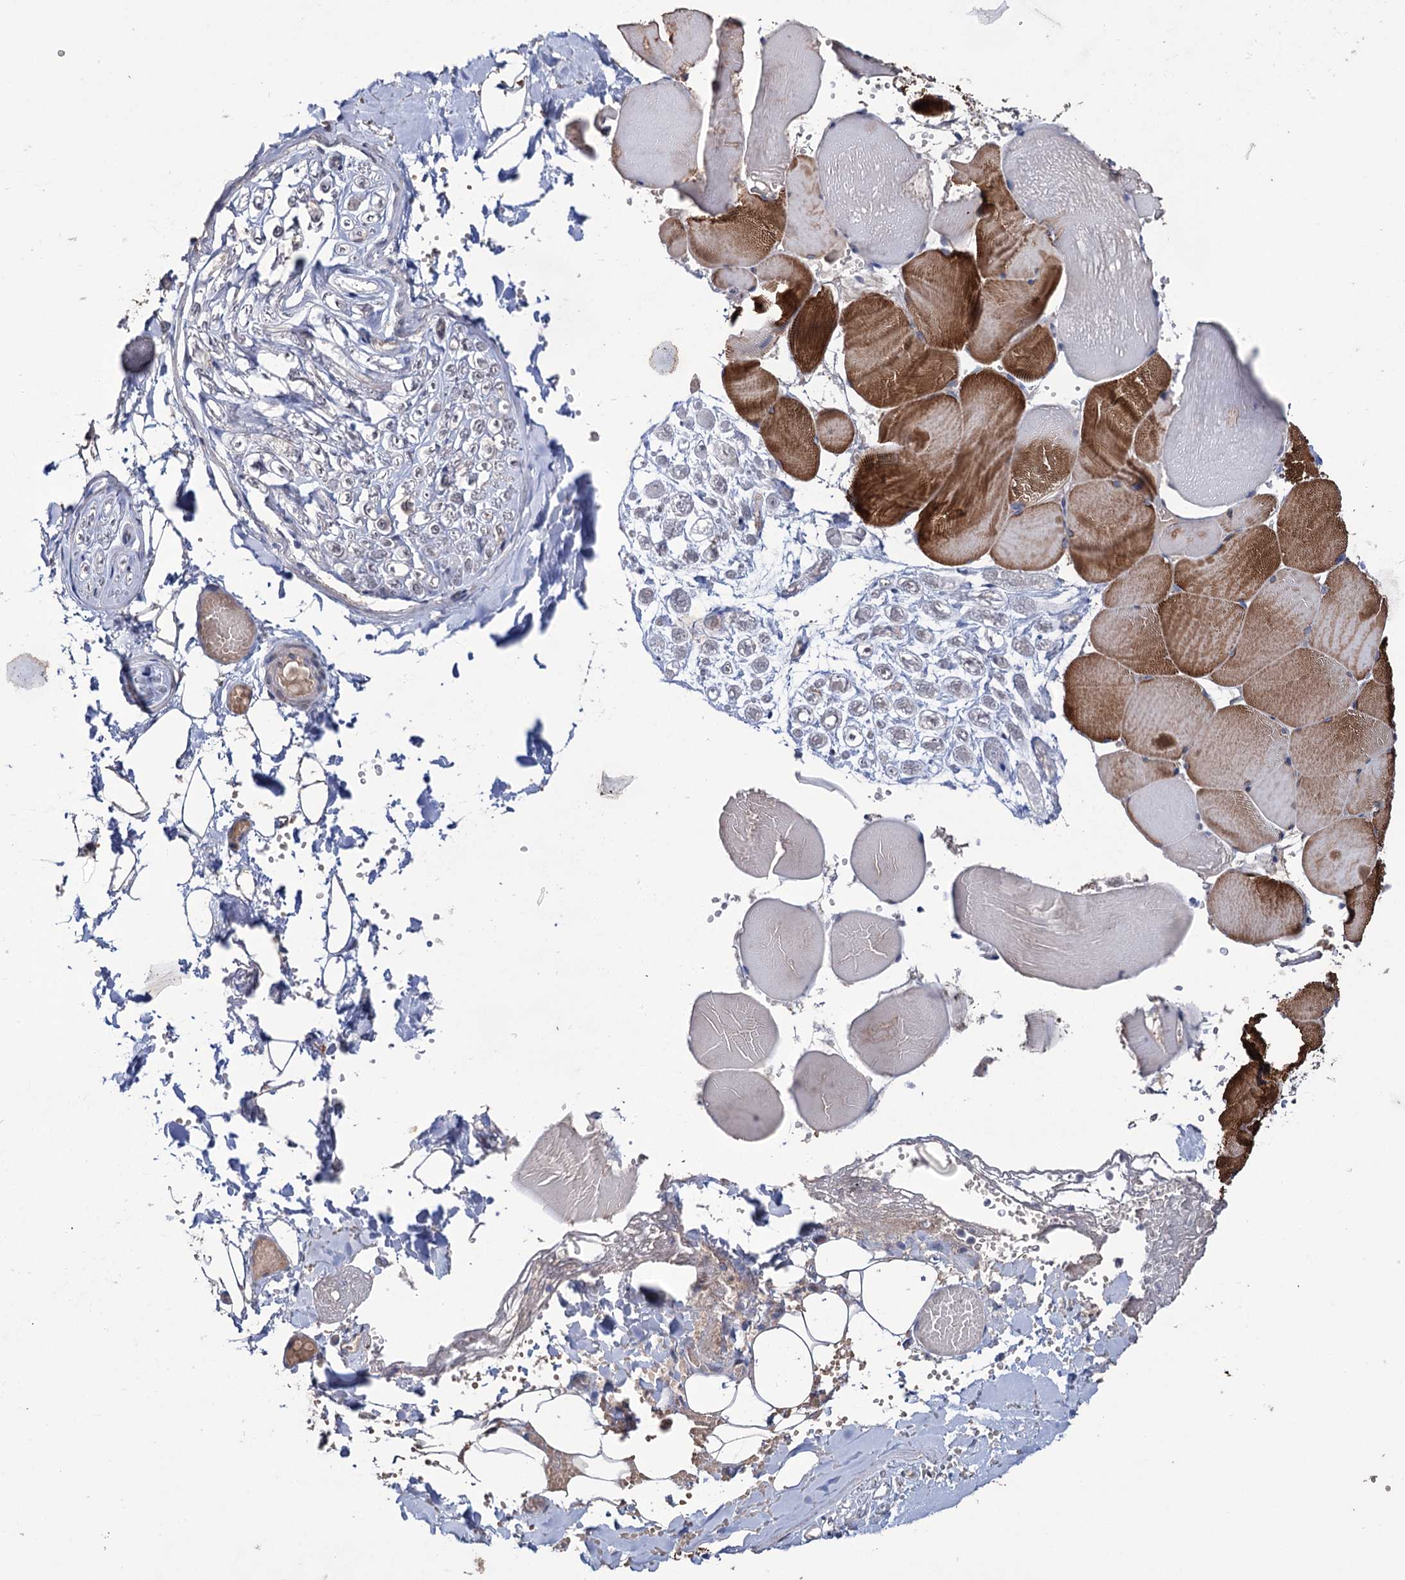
{"staining": {"intensity": "negative", "quantity": "none", "location": "none"}, "tissue": "adipose tissue", "cell_type": "Adipocytes", "image_type": "normal", "snomed": [{"axis": "morphology", "description": "Normal tissue, NOS"}, {"axis": "topography", "description": "Skeletal muscle"}, {"axis": "topography", "description": "Peripheral nerve tissue"}], "caption": "An image of human adipose tissue is negative for staining in adipocytes. (DAB immunohistochemistry, high magnification).", "gene": "EPB41L5", "patient": {"sex": "female", "age": 55}}